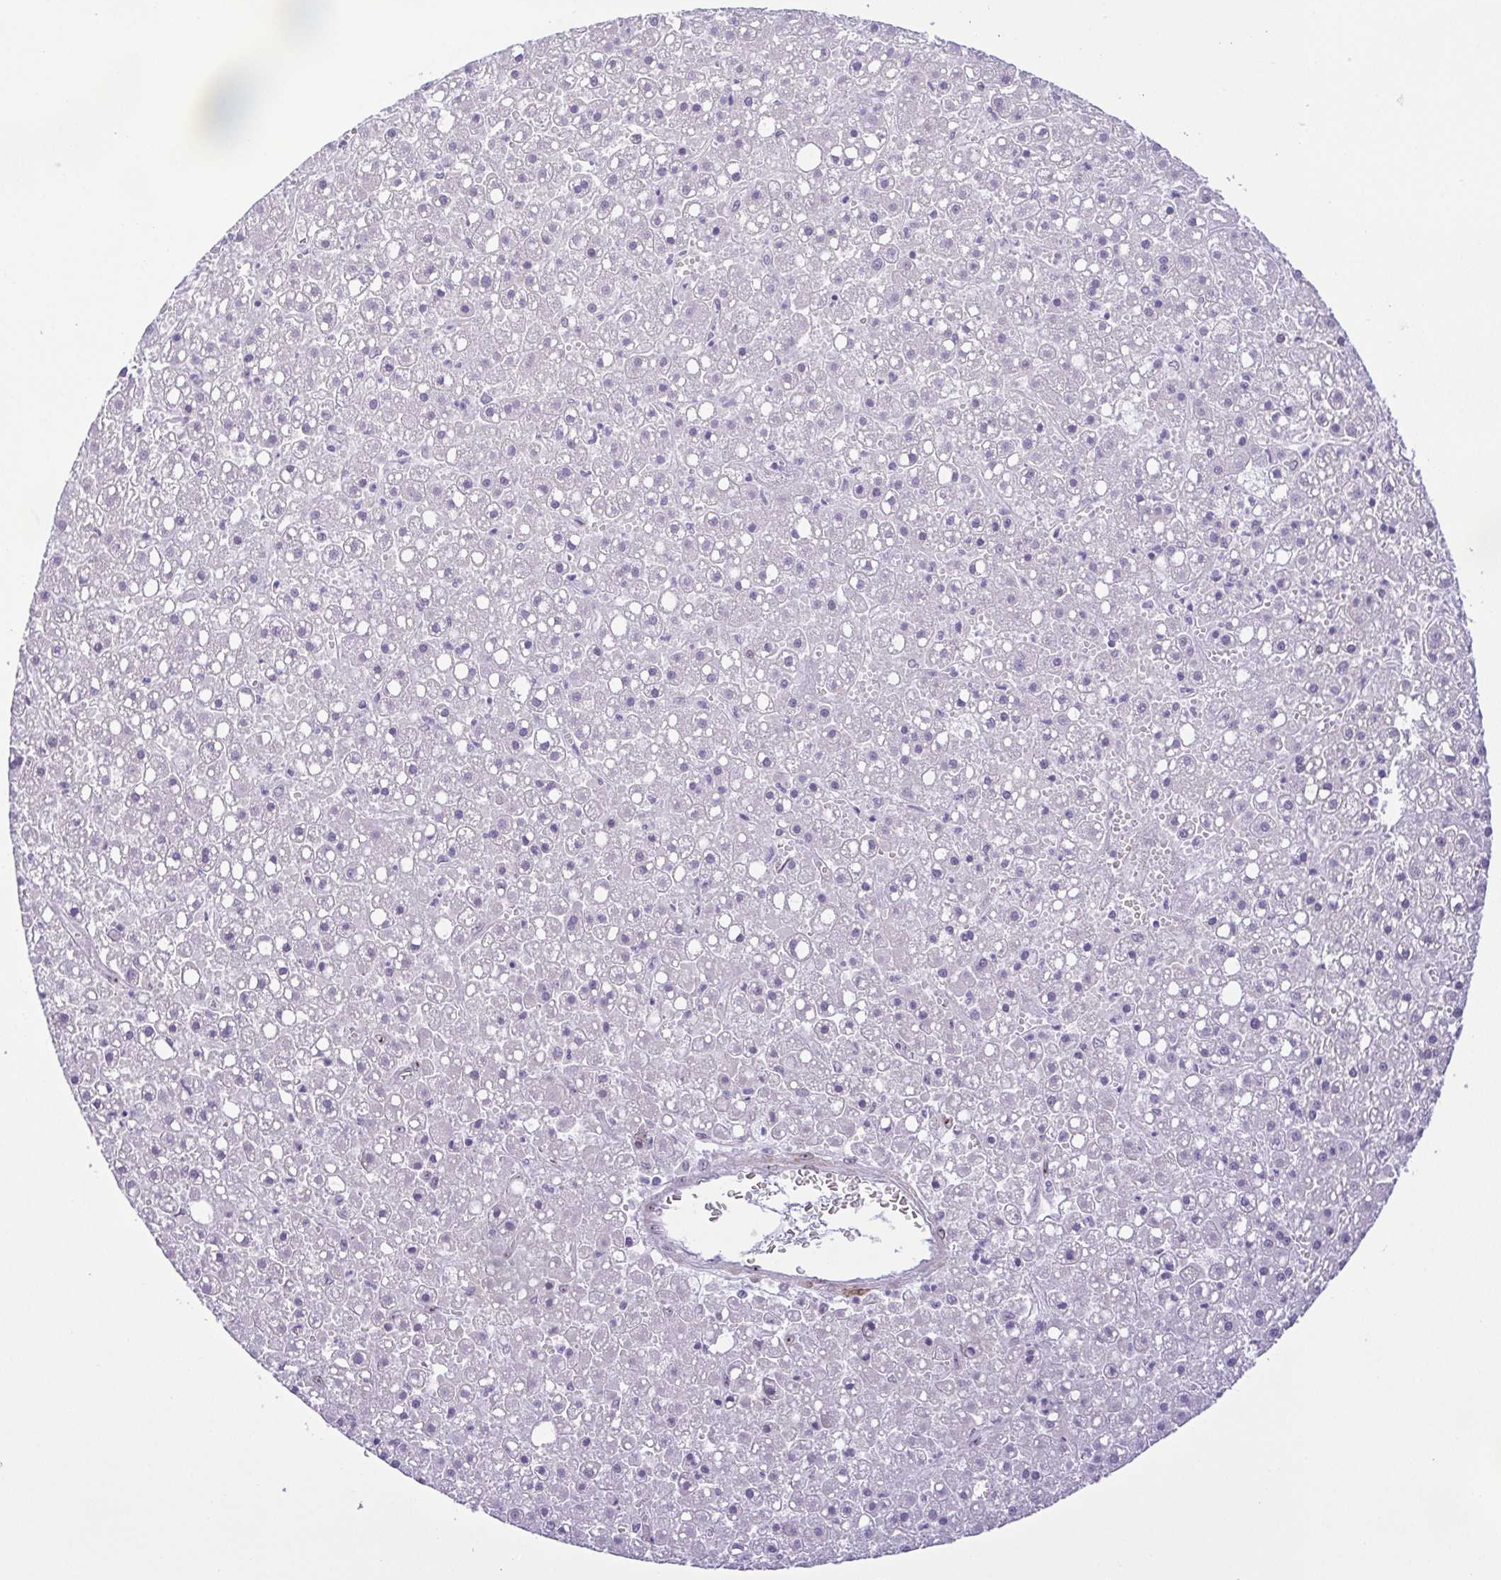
{"staining": {"intensity": "negative", "quantity": "none", "location": "none"}, "tissue": "liver cancer", "cell_type": "Tumor cells", "image_type": "cancer", "snomed": [{"axis": "morphology", "description": "Carcinoma, Hepatocellular, NOS"}, {"axis": "topography", "description": "Liver"}], "caption": "DAB immunohistochemical staining of liver cancer exhibits no significant expression in tumor cells. (DAB IHC with hematoxylin counter stain).", "gene": "RSL24D1", "patient": {"sex": "male", "age": 67}}